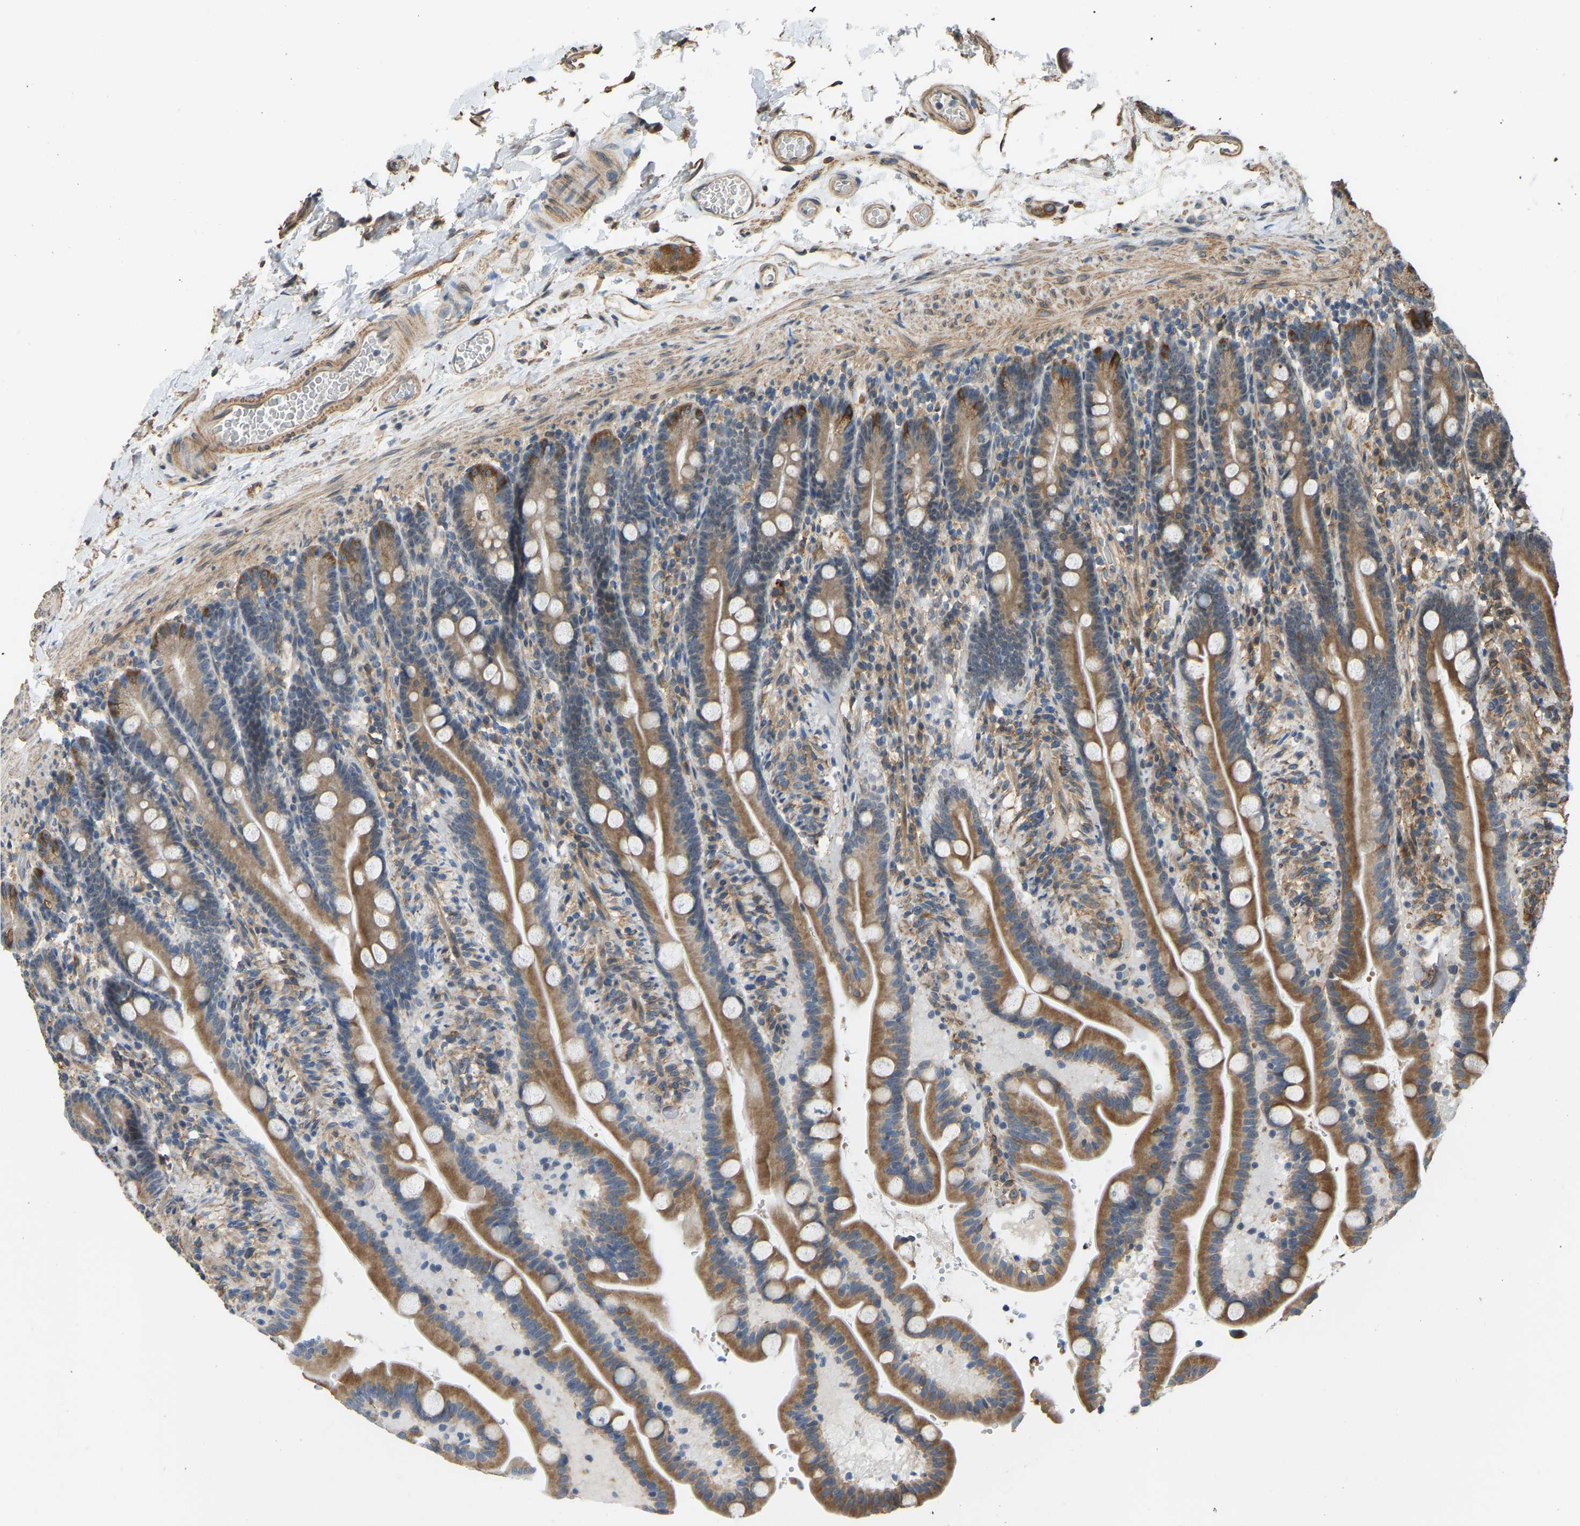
{"staining": {"intensity": "moderate", "quantity": ">75%", "location": "cytoplasmic/membranous"}, "tissue": "duodenum", "cell_type": "Glandular cells", "image_type": "normal", "snomed": [{"axis": "morphology", "description": "Normal tissue, NOS"}, {"axis": "topography", "description": "Duodenum"}], "caption": "A high-resolution histopathology image shows immunohistochemistry (IHC) staining of unremarkable duodenum, which displays moderate cytoplasmic/membranous staining in about >75% of glandular cells.", "gene": "OS9", "patient": {"sex": "male", "age": 54}}